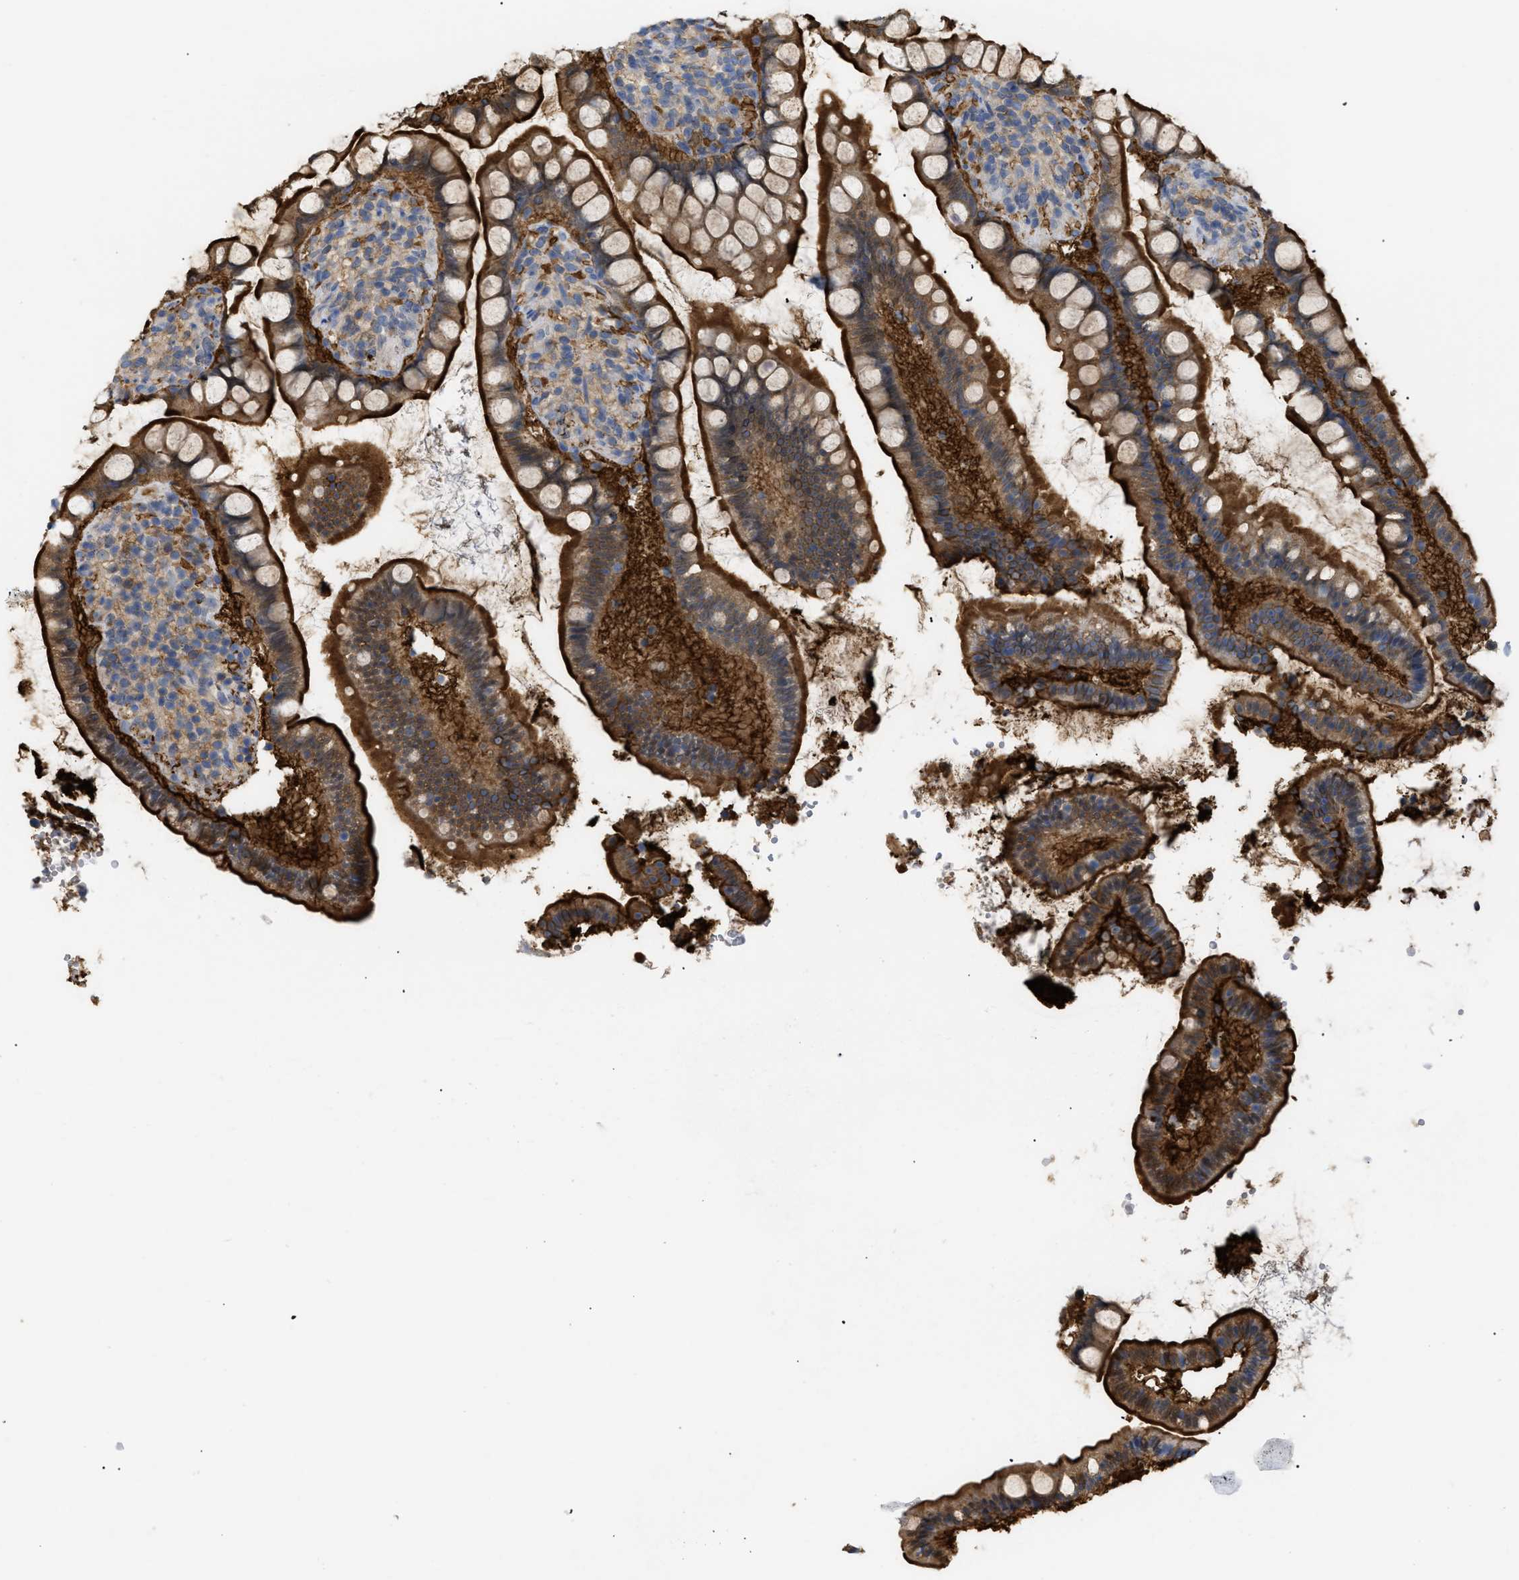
{"staining": {"intensity": "strong", "quantity": ">75%", "location": "cytoplasmic/membranous"}, "tissue": "small intestine", "cell_type": "Glandular cells", "image_type": "normal", "snomed": [{"axis": "morphology", "description": "Normal tissue, NOS"}, {"axis": "topography", "description": "Small intestine"}], "caption": "This micrograph displays immunohistochemistry (IHC) staining of unremarkable human small intestine, with high strong cytoplasmic/membranous staining in about >75% of glandular cells.", "gene": "ANXA4", "patient": {"sex": "female", "age": 84}}